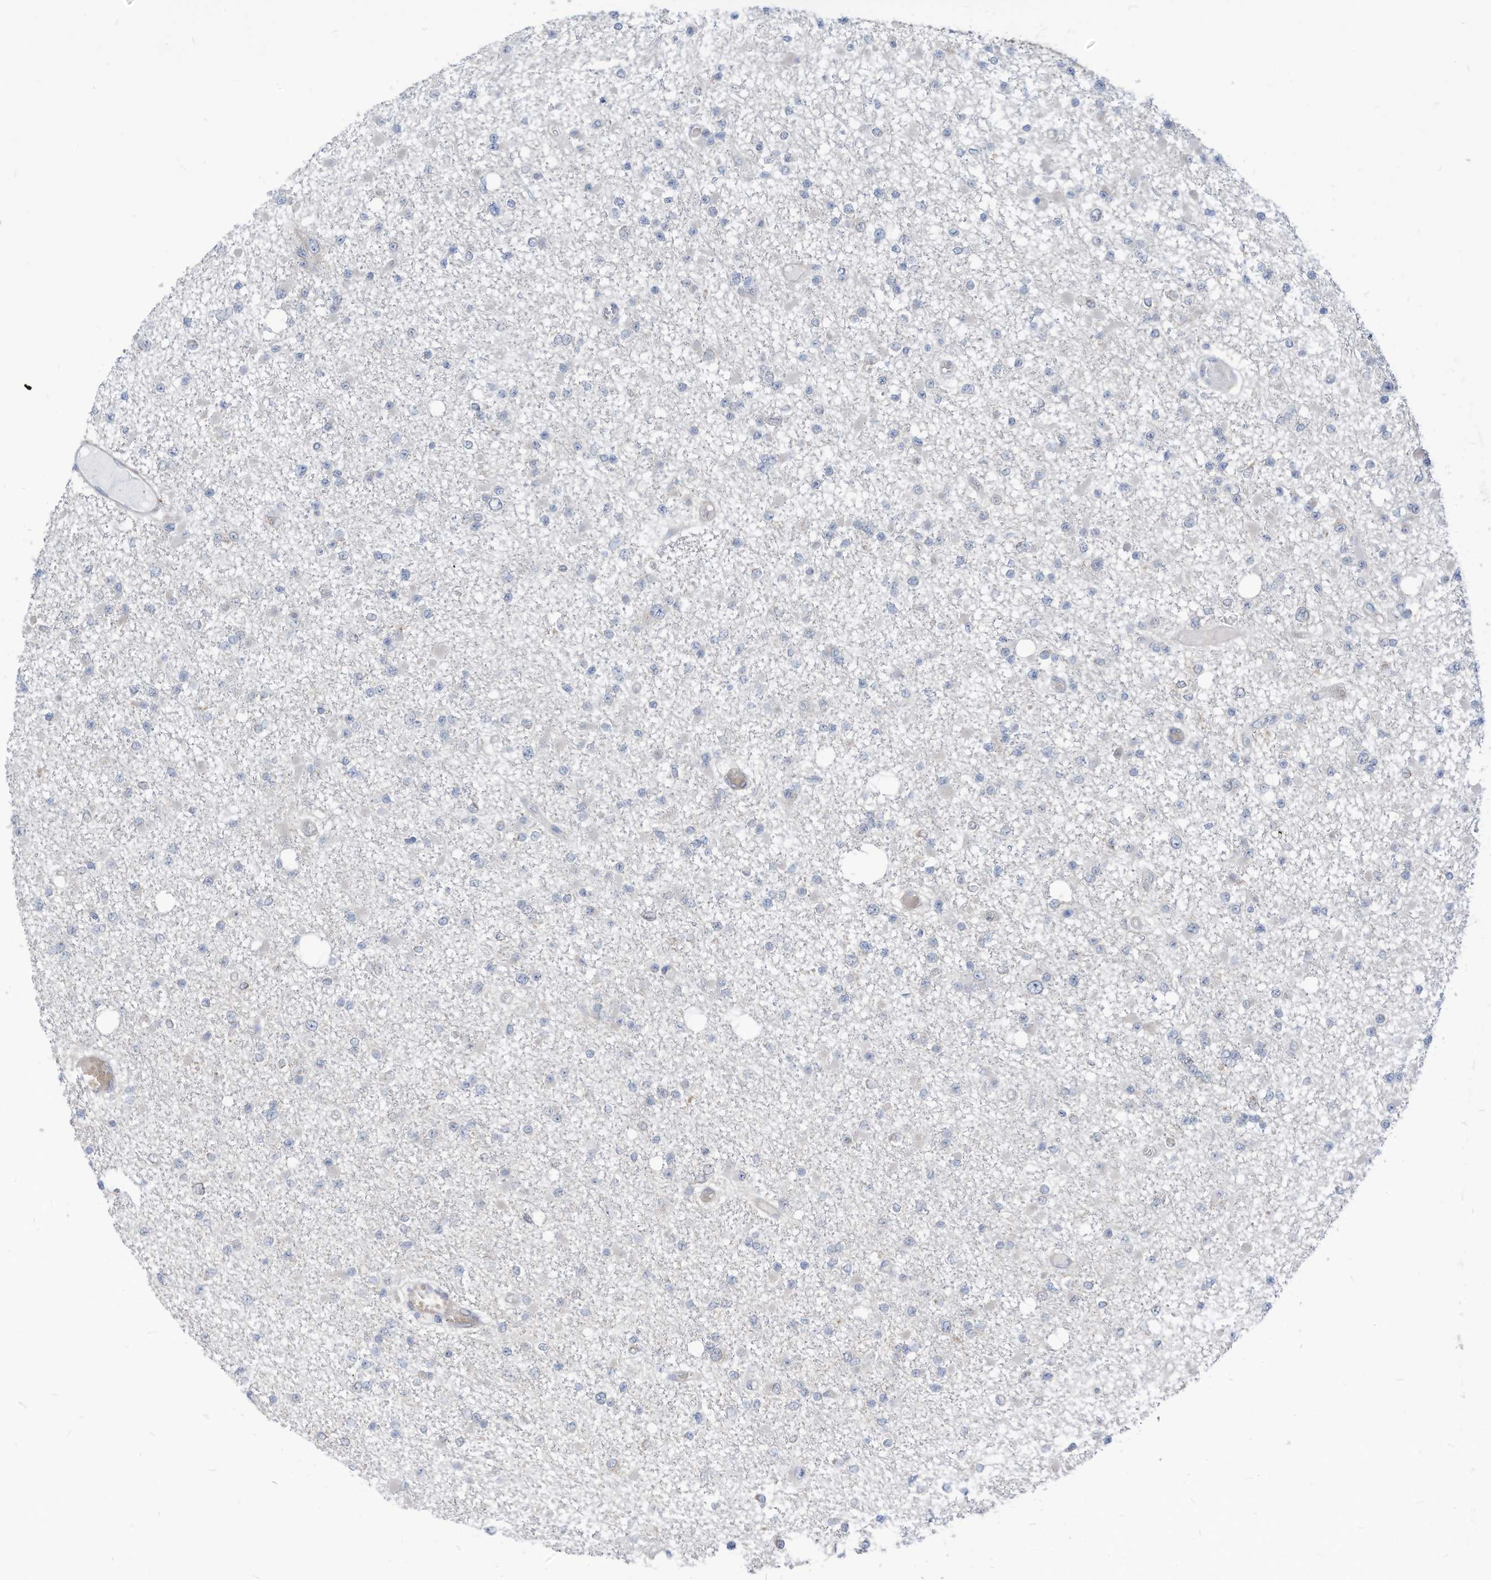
{"staining": {"intensity": "negative", "quantity": "none", "location": "none"}, "tissue": "glioma", "cell_type": "Tumor cells", "image_type": "cancer", "snomed": [{"axis": "morphology", "description": "Glioma, malignant, Low grade"}, {"axis": "topography", "description": "Brain"}], "caption": "Immunohistochemistry (IHC) photomicrograph of neoplastic tissue: malignant glioma (low-grade) stained with DAB reveals no significant protein staining in tumor cells.", "gene": "GPATCH3", "patient": {"sex": "female", "age": 22}}